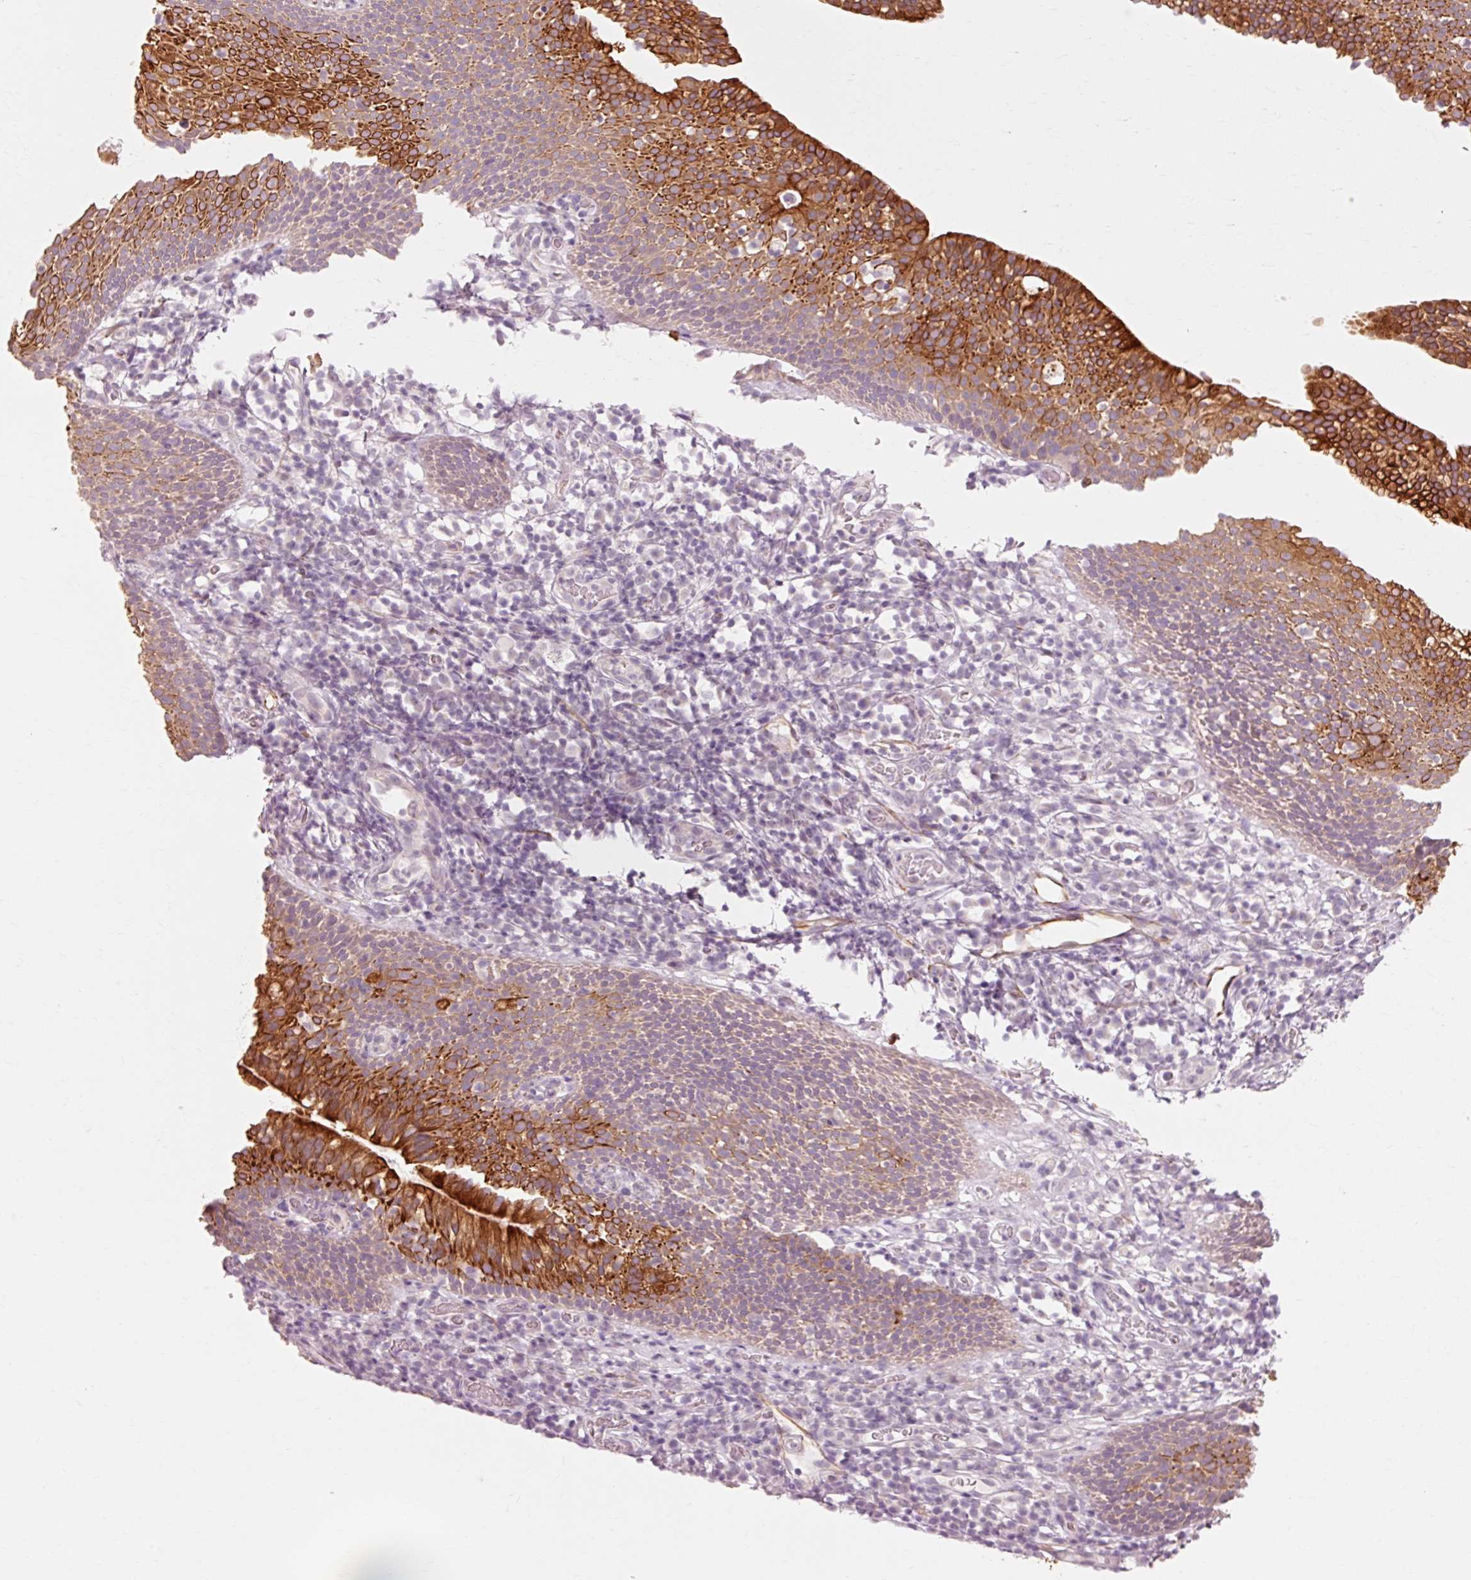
{"staining": {"intensity": "strong", "quantity": ">75%", "location": "cytoplasmic/membranous"}, "tissue": "nasopharynx", "cell_type": "Respiratory epithelial cells", "image_type": "normal", "snomed": [{"axis": "morphology", "description": "Normal tissue, NOS"}, {"axis": "topography", "description": "Lymph node"}, {"axis": "topography", "description": "Cartilage tissue"}, {"axis": "topography", "description": "Nasopharynx"}], "caption": "Respiratory epithelial cells exhibit high levels of strong cytoplasmic/membranous positivity in approximately >75% of cells in benign nasopharynx.", "gene": "TRIM73", "patient": {"sex": "male", "age": 63}}